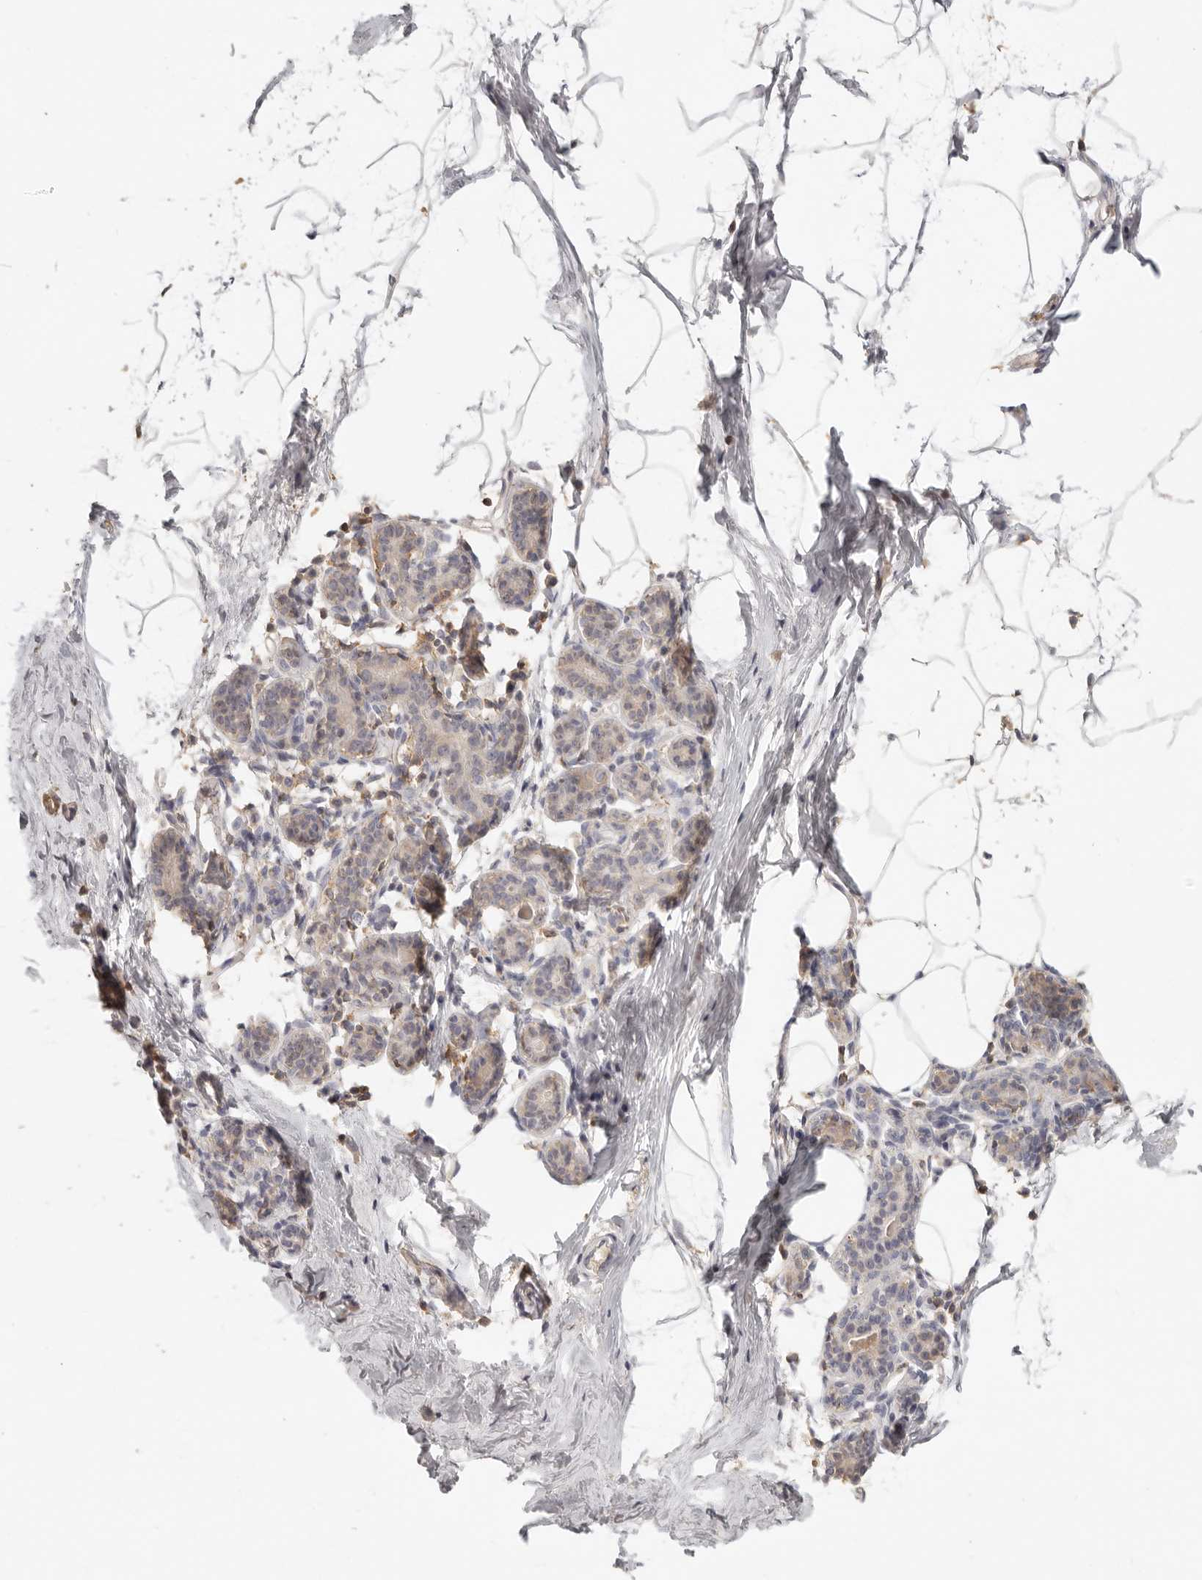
{"staining": {"intensity": "negative", "quantity": "none", "location": "none"}, "tissue": "breast", "cell_type": "Adipocytes", "image_type": "normal", "snomed": [{"axis": "morphology", "description": "Normal tissue, NOS"}, {"axis": "morphology", "description": "Lobular carcinoma"}, {"axis": "topography", "description": "Breast"}], "caption": "Immunohistochemistry (IHC) image of normal breast: breast stained with DAB shows no significant protein positivity in adipocytes. (Stains: DAB (3,3'-diaminobenzidine) IHC with hematoxylin counter stain, Microscopy: brightfield microscopy at high magnification).", "gene": "CSK", "patient": {"sex": "female", "age": 62}}